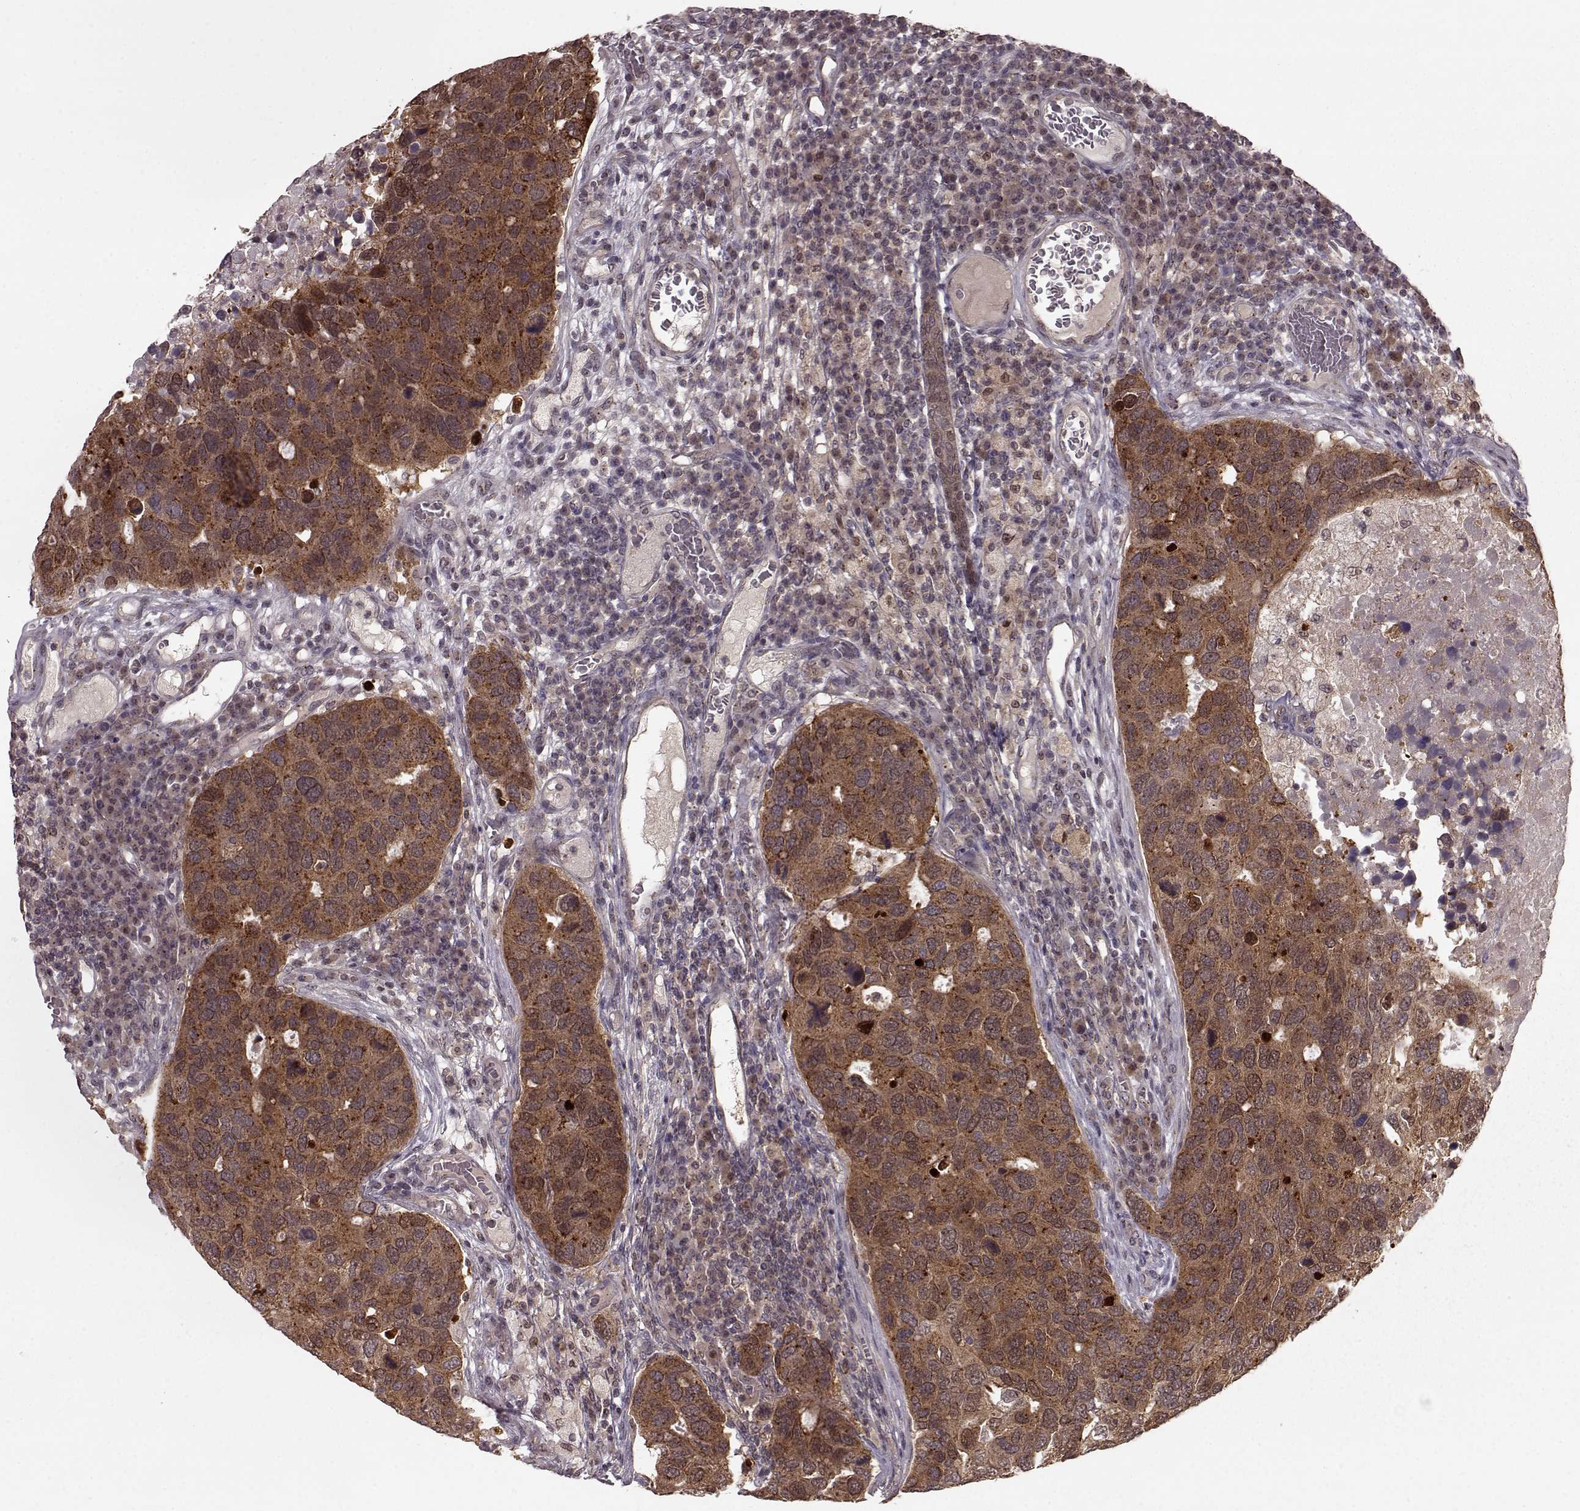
{"staining": {"intensity": "moderate", "quantity": ">75%", "location": "cytoplasmic/membranous"}, "tissue": "breast cancer", "cell_type": "Tumor cells", "image_type": "cancer", "snomed": [{"axis": "morphology", "description": "Duct carcinoma"}, {"axis": "topography", "description": "Breast"}], "caption": "Immunohistochemistry (DAB (3,3'-diaminobenzidine)) staining of human breast cancer reveals moderate cytoplasmic/membranous protein expression in approximately >75% of tumor cells.", "gene": "GSS", "patient": {"sex": "female", "age": 83}}